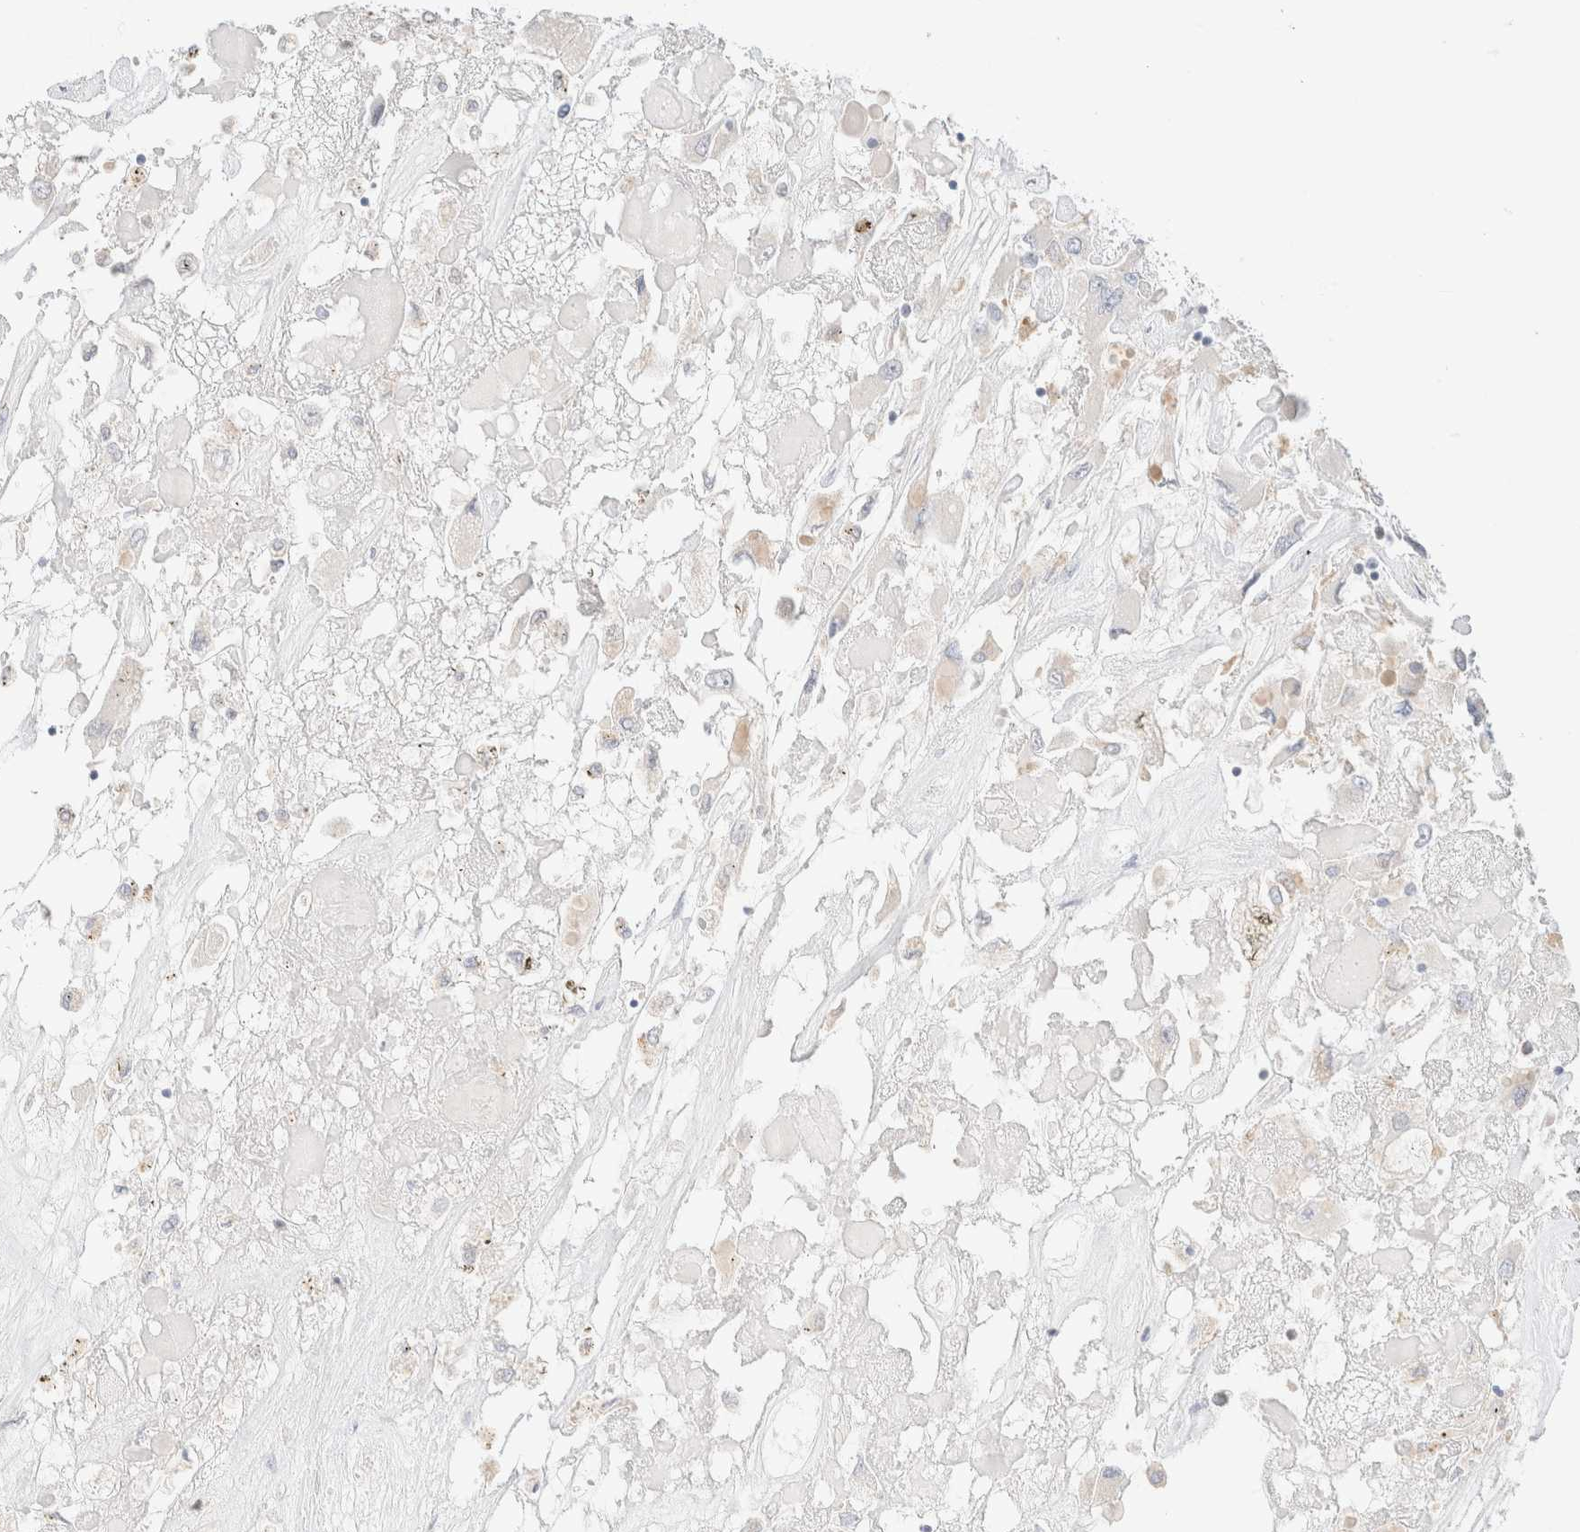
{"staining": {"intensity": "negative", "quantity": "none", "location": "none"}, "tissue": "renal cancer", "cell_type": "Tumor cells", "image_type": "cancer", "snomed": [{"axis": "morphology", "description": "Adenocarcinoma, NOS"}, {"axis": "topography", "description": "Kidney"}], "caption": "This is an immunohistochemistry micrograph of renal adenocarcinoma. There is no expression in tumor cells.", "gene": "SARM1", "patient": {"sex": "female", "age": 52}}